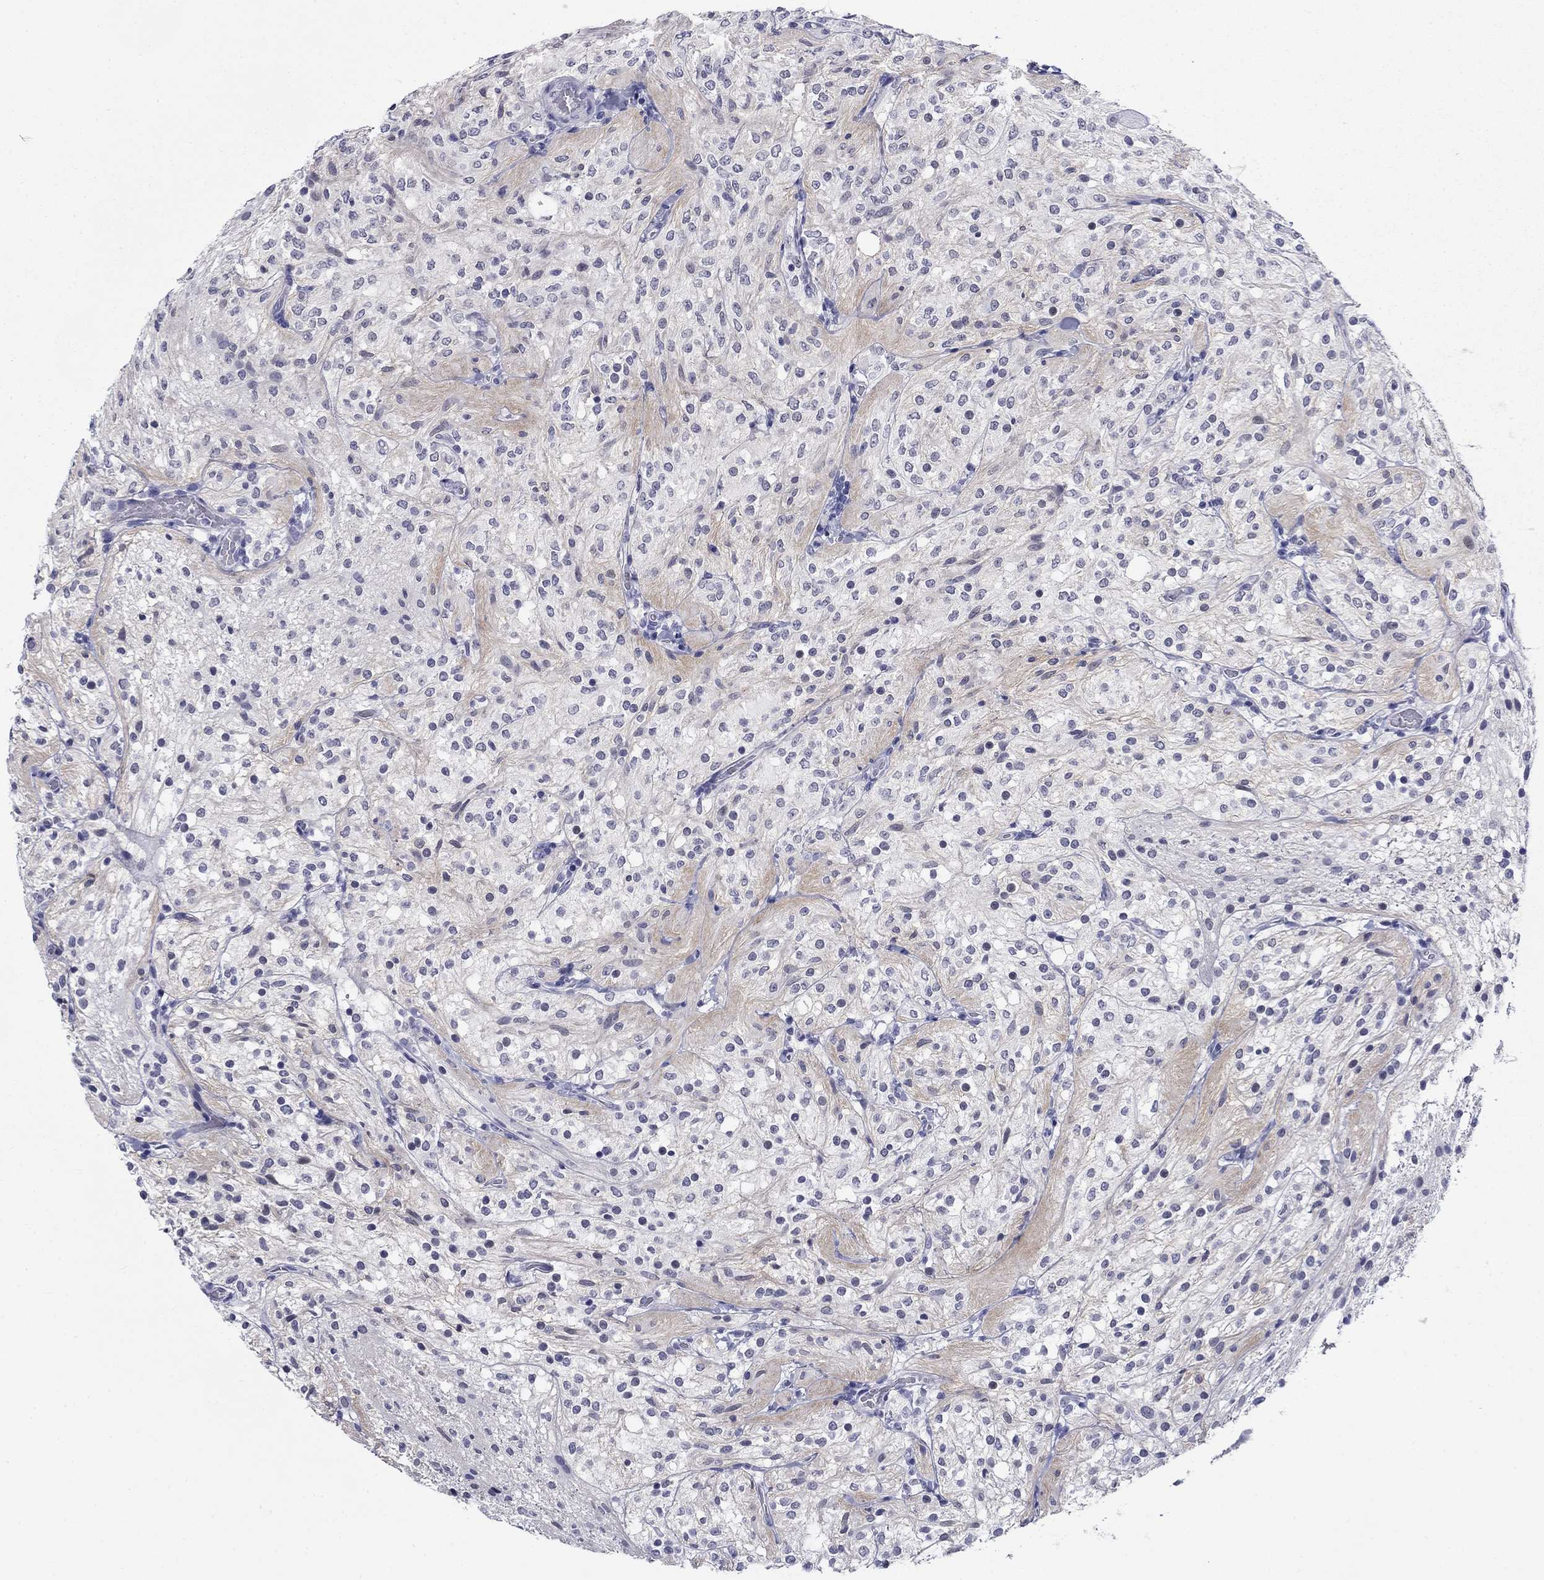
{"staining": {"intensity": "negative", "quantity": "none", "location": "none"}, "tissue": "glioma", "cell_type": "Tumor cells", "image_type": "cancer", "snomed": [{"axis": "morphology", "description": "Glioma, malignant, Low grade"}, {"axis": "topography", "description": "Brain"}], "caption": "Image shows no protein positivity in tumor cells of glioma tissue. (DAB IHC with hematoxylin counter stain).", "gene": "C4orf19", "patient": {"sex": "male", "age": 3}}